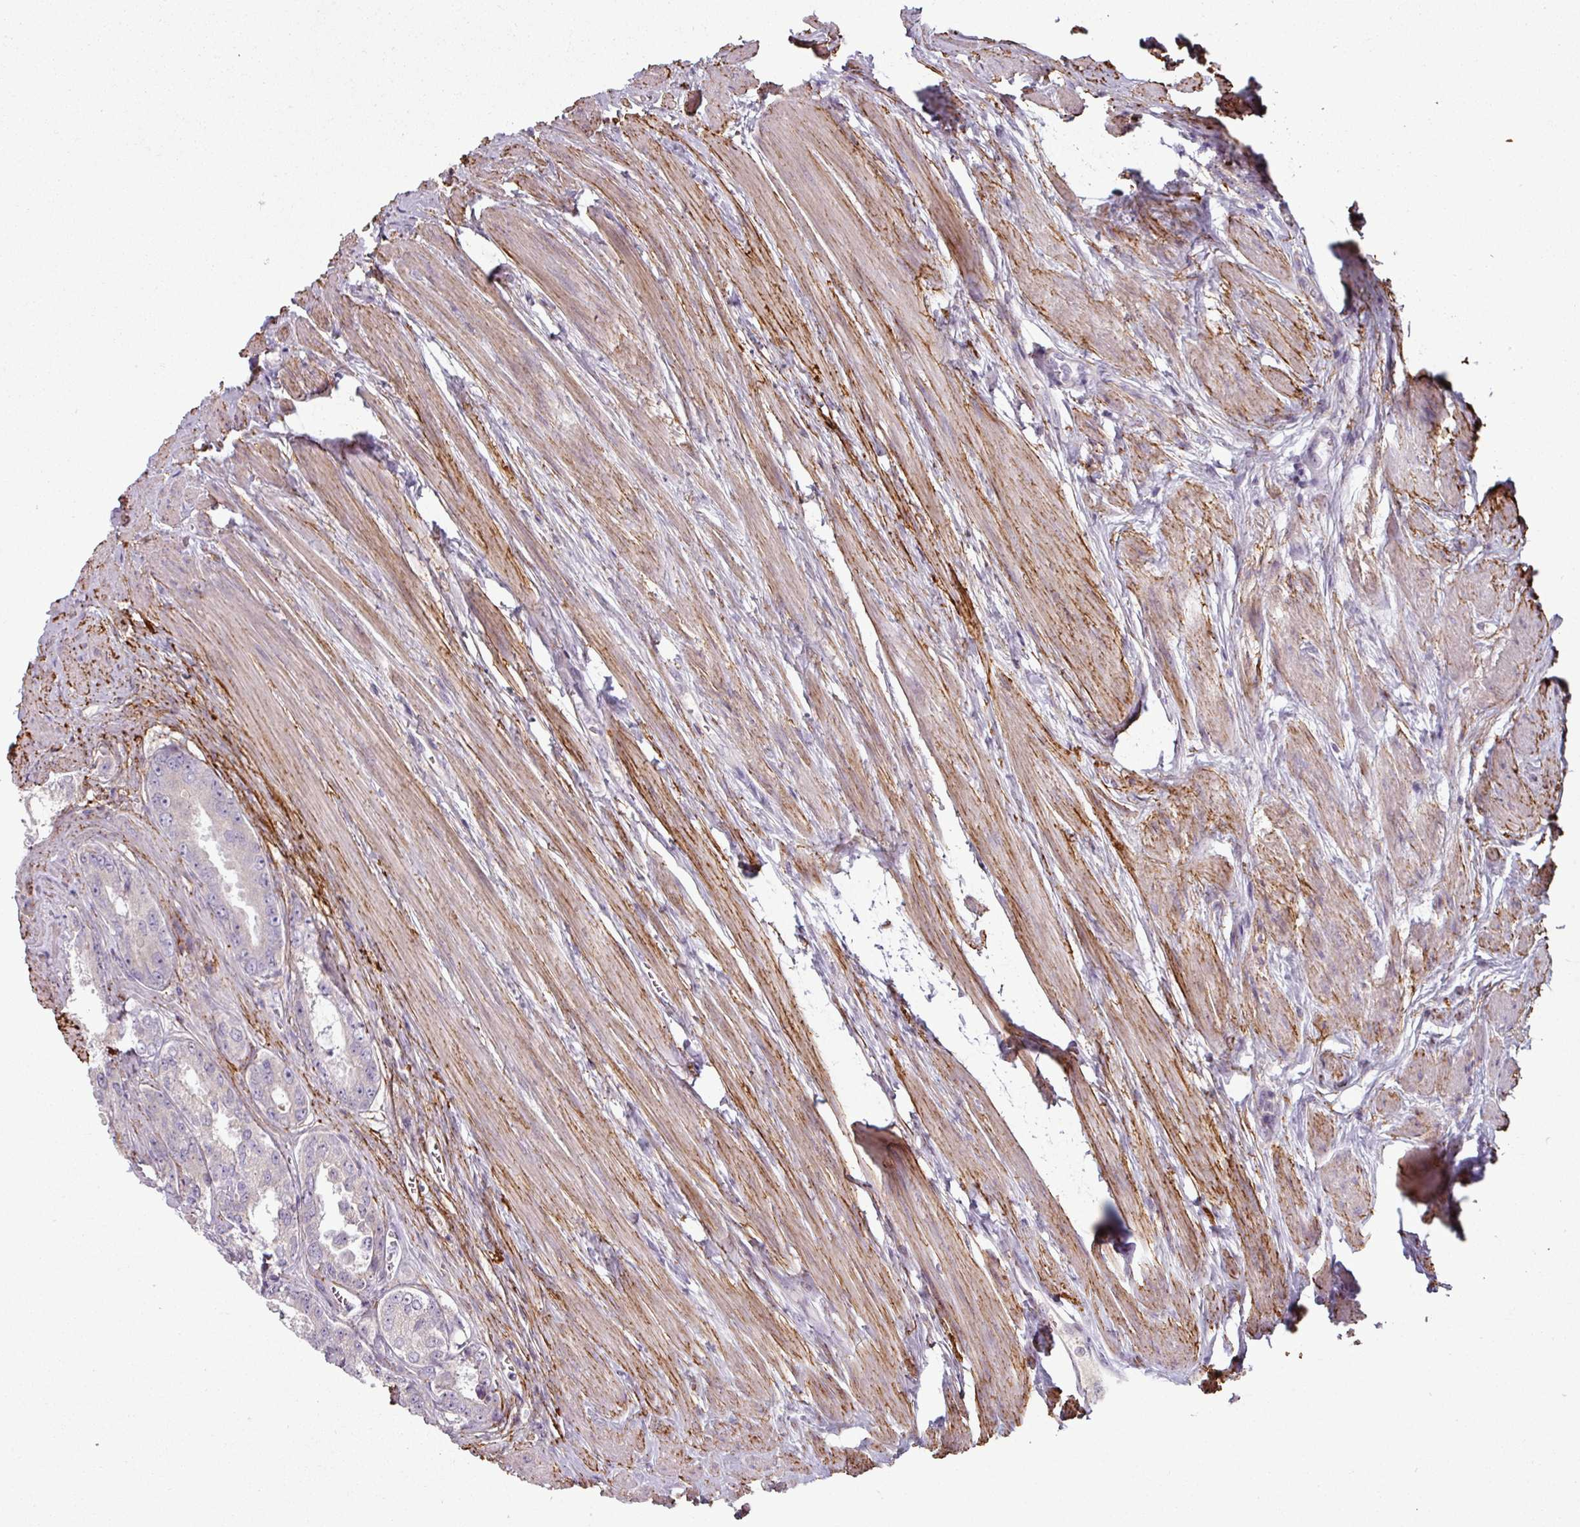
{"staining": {"intensity": "moderate", "quantity": "<25%", "location": "cytoplasmic/membranous"}, "tissue": "prostate cancer", "cell_type": "Tumor cells", "image_type": "cancer", "snomed": [{"axis": "morphology", "description": "Adenocarcinoma, Low grade"}, {"axis": "topography", "description": "Prostate"}], "caption": "Immunohistochemical staining of low-grade adenocarcinoma (prostate) displays low levels of moderate cytoplasmic/membranous protein expression in approximately <25% of tumor cells.", "gene": "MTMR14", "patient": {"sex": "male", "age": 68}}